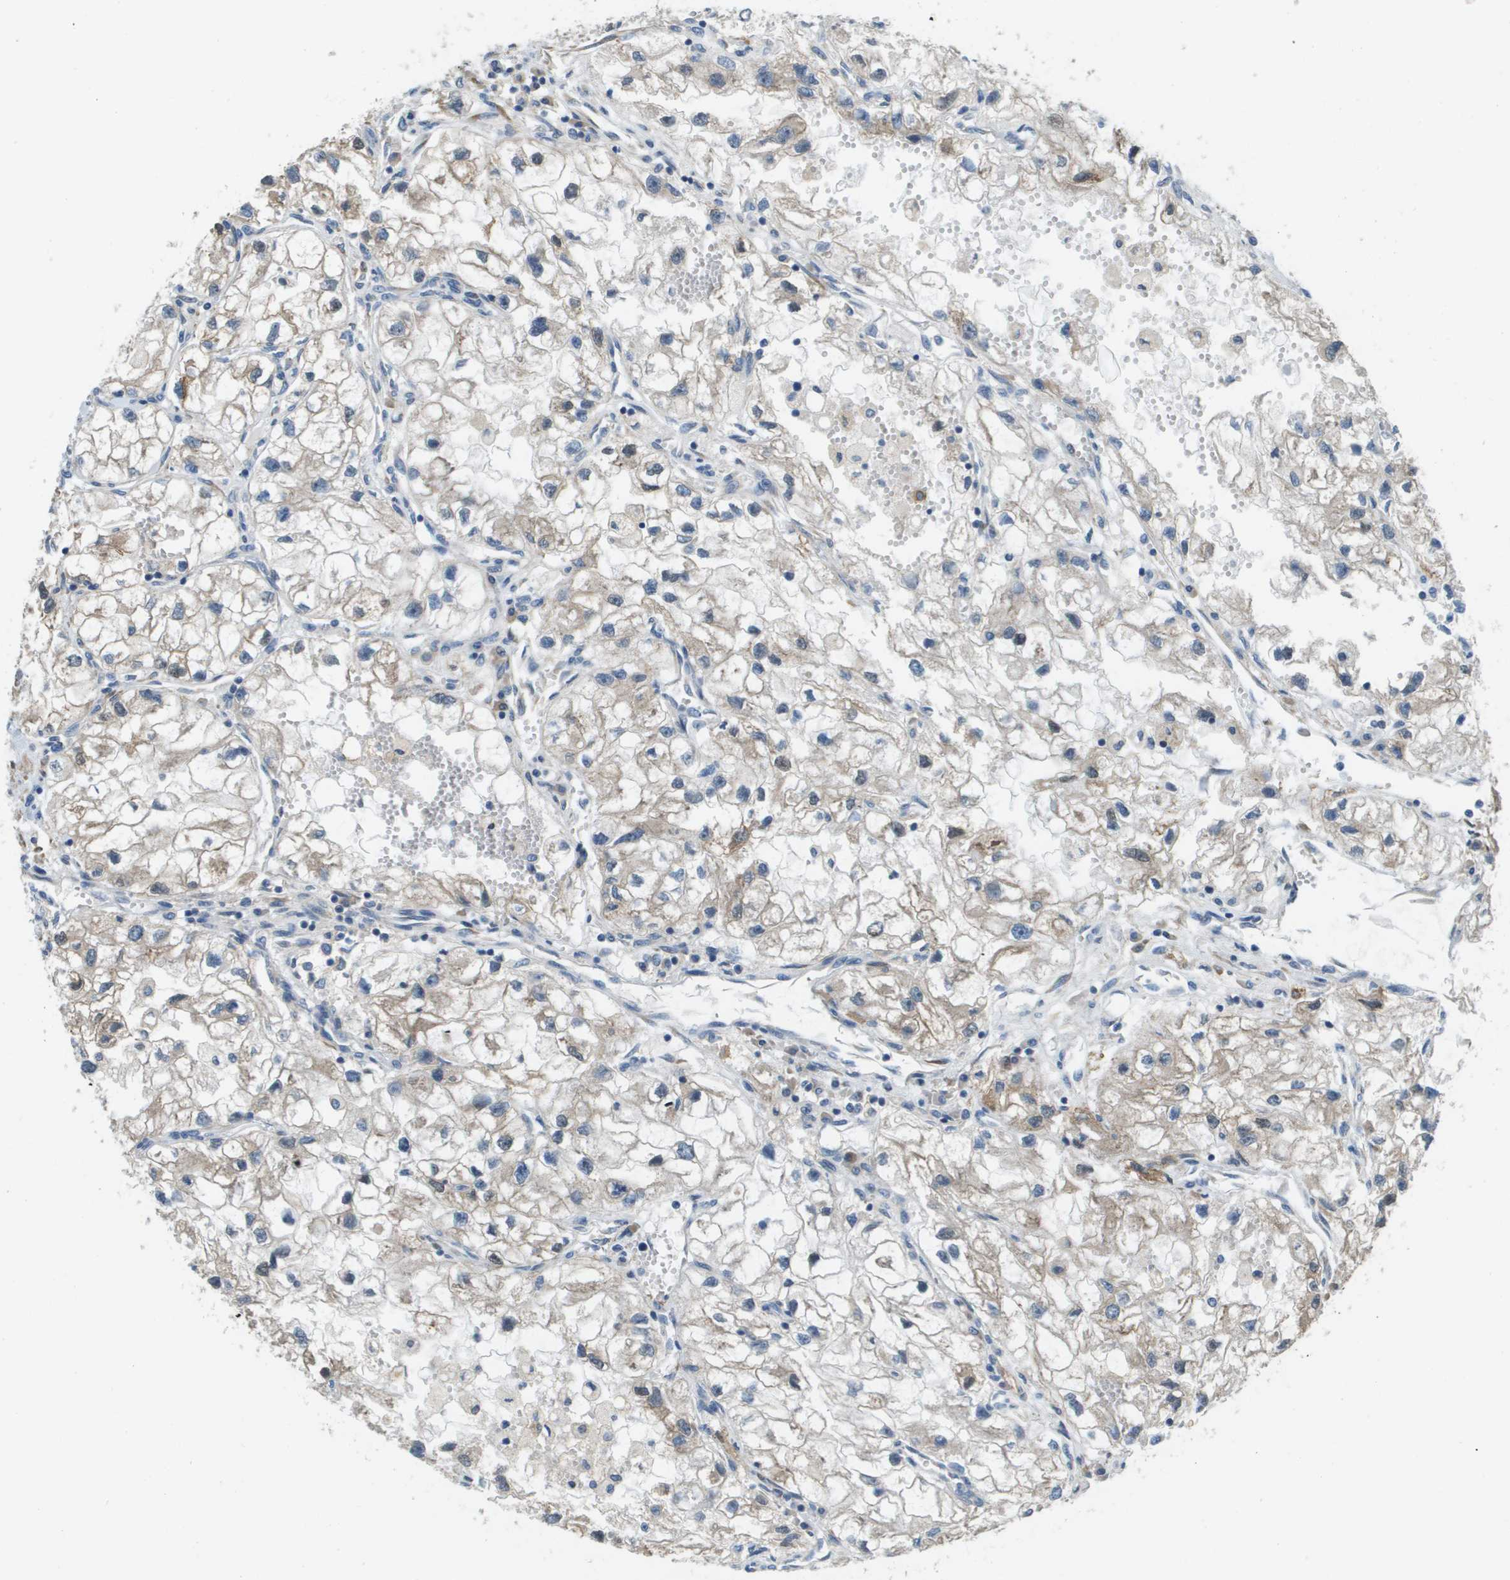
{"staining": {"intensity": "negative", "quantity": "none", "location": "none"}, "tissue": "renal cancer", "cell_type": "Tumor cells", "image_type": "cancer", "snomed": [{"axis": "morphology", "description": "Adenocarcinoma, NOS"}, {"axis": "topography", "description": "Kidney"}], "caption": "The IHC histopathology image has no significant expression in tumor cells of adenocarcinoma (renal) tissue.", "gene": "SAMSN1", "patient": {"sex": "female", "age": 70}}